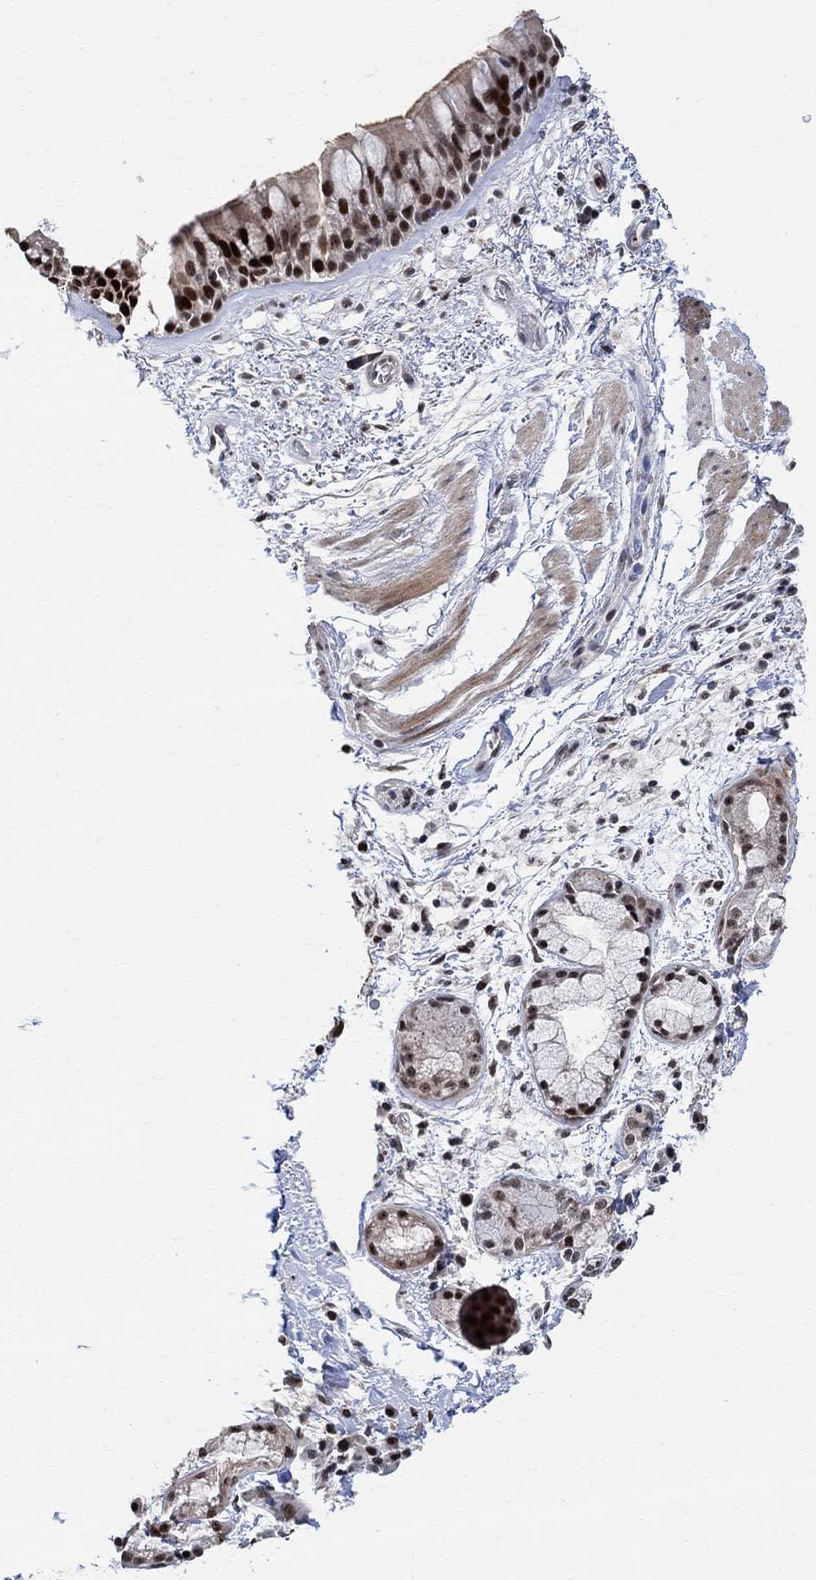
{"staining": {"intensity": "strong", "quantity": ">75%", "location": "nuclear"}, "tissue": "bronchus", "cell_type": "Respiratory epithelial cells", "image_type": "normal", "snomed": [{"axis": "morphology", "description": "Normal tissue, NOS"}, {"axis": "topography", "description": "Bronchus"}, {"axis": "topography", "description": "Lung"}], "caption": "Immunohistochemistry (DAB (3,3'-diaminobenzidine)) staining of benign bronchus displays strong nuclear protein staining in about >75% of respiratory epithelial cells.", "gene": "E4F1", "patient": {"sex": "female", "age": 57}}